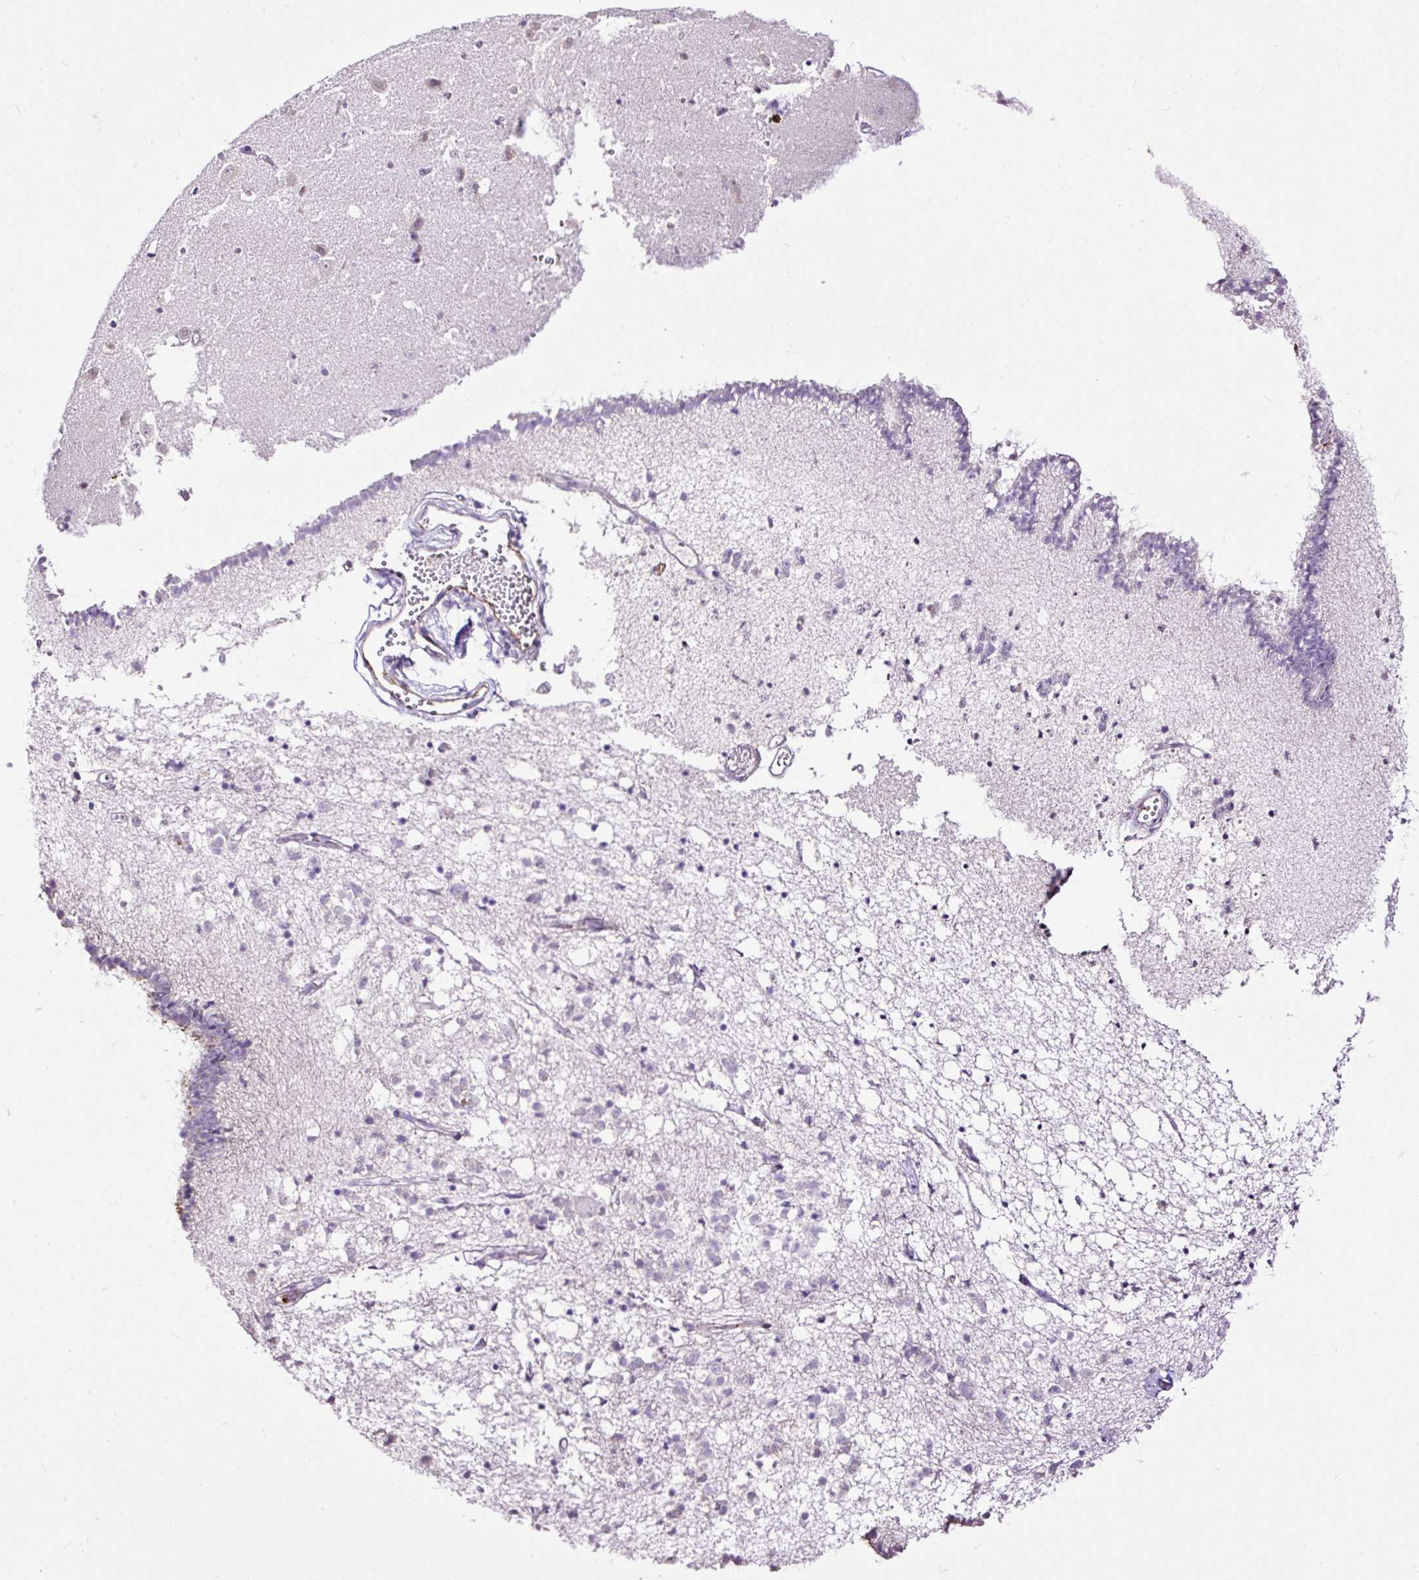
{"staining": {"intensity": "negative", "quantity": "none", "location": "none"}, "tissue": "caudate", "cell_type": "Glial cells", "image_type": "normal", "snomed": [{"axis": "morphology", "description": "Normal tissue, NOS"}, {"axis": "topography", "description": "Lateral ventricle wall"}], "caption": "Immunohistochemical staining of unremarkable human caudate demonstrates no significant expression in glial cells.", "gene": "MAGEB16", "patient": {"sex": "male", "age": 58}}